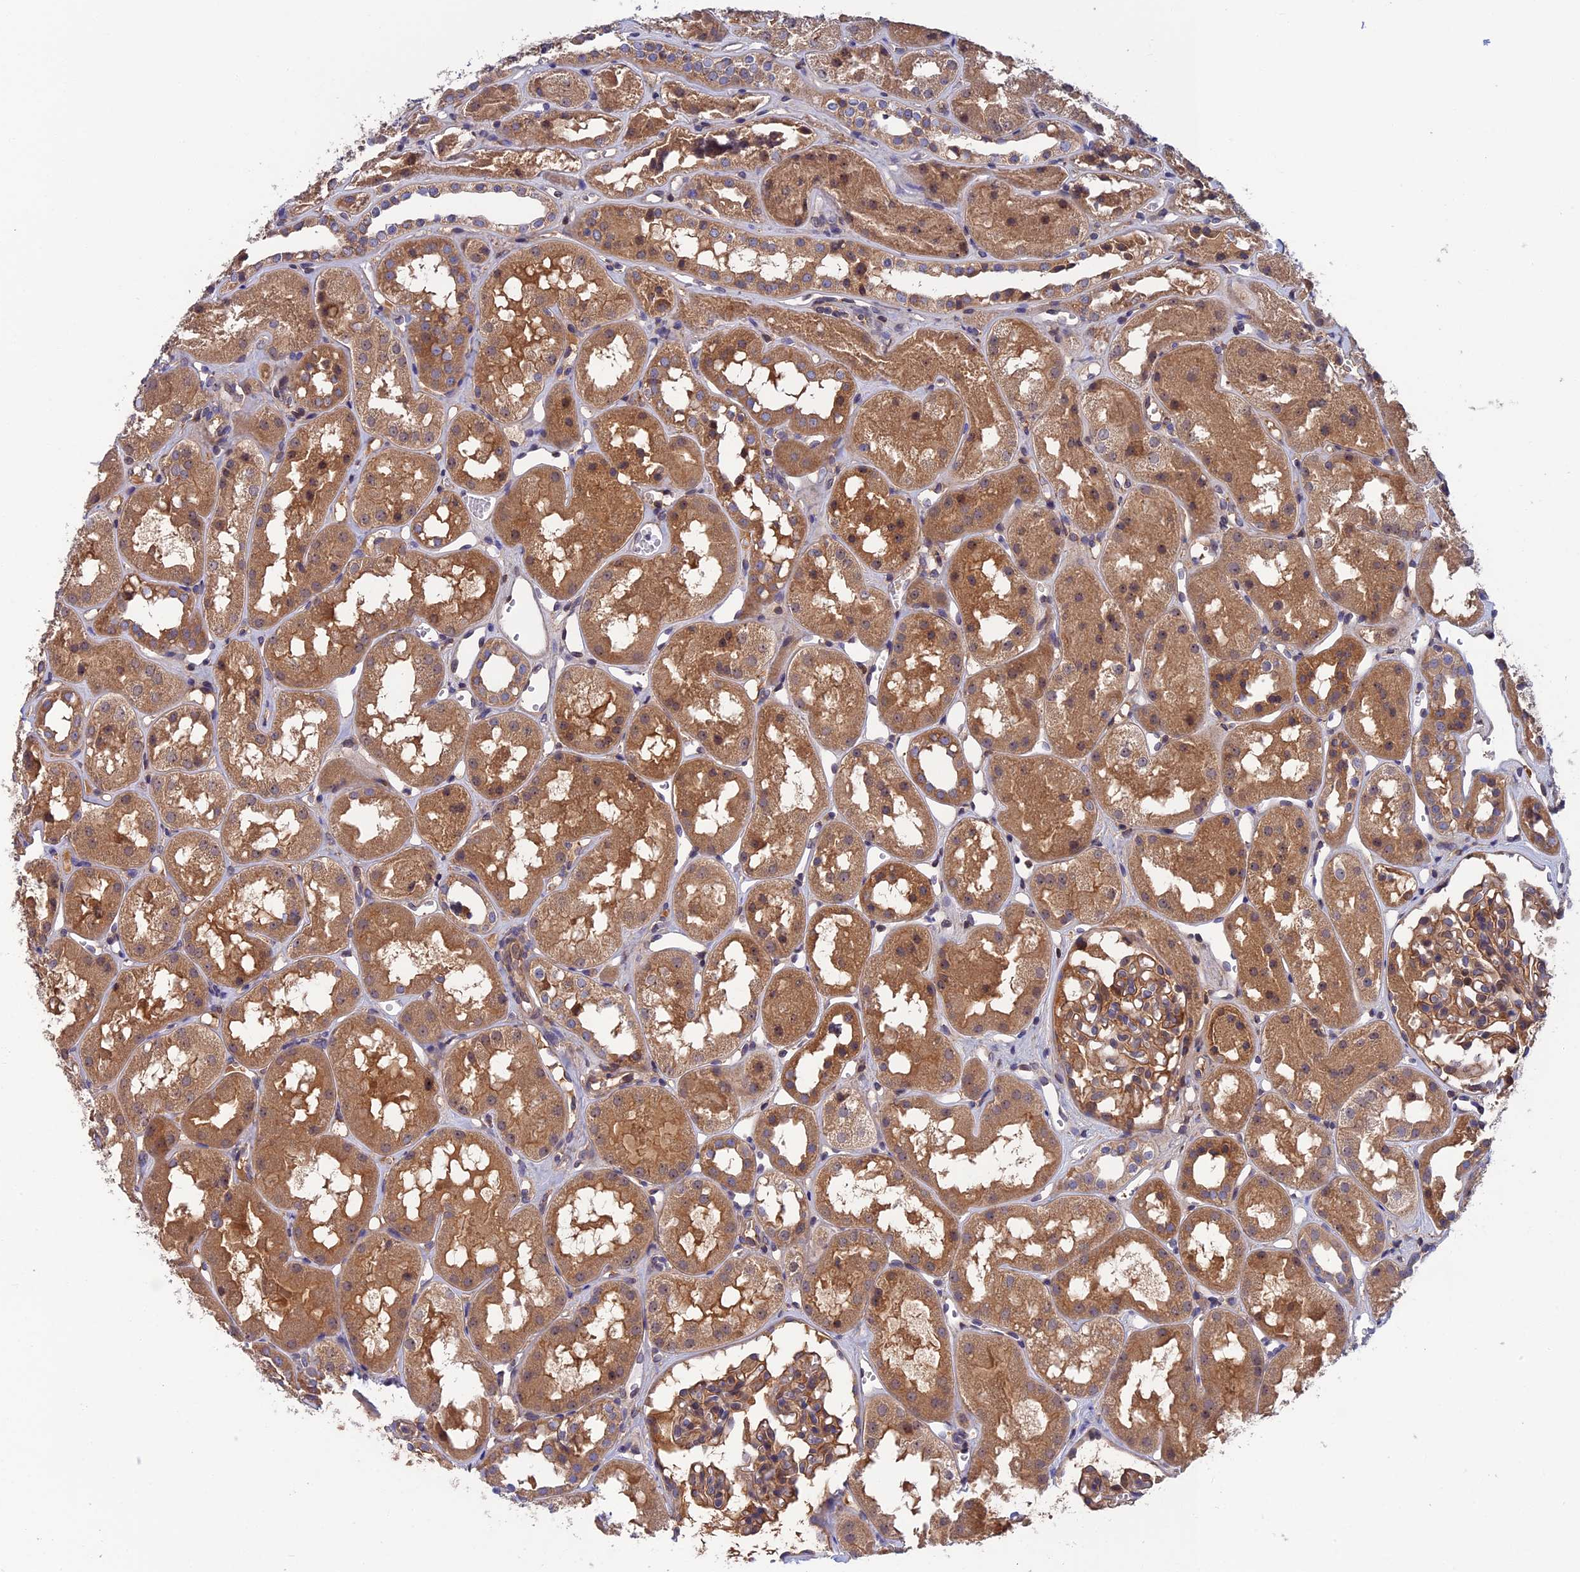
{"staining": {"intensity": "moderate", "quantity": ">75%", "location": "cytoplasmic/membranous"}, "tissue": "kidney", "cell_type": "Cells in glomeruli", "image_type": "normal", "snomed": [{"axis": "morphology", "description": "Normal tissue, NOS"}, {"axis": "topography", "description": "Kidney"}], "caption": "Benign kidney shows moderate cytoplasmic/membranous positivity in about >75% of cells in glomeruli, visualized by immunohistochemistry.", "gene": "CRACD", "patient": {"sex": "male", "age": 16}}